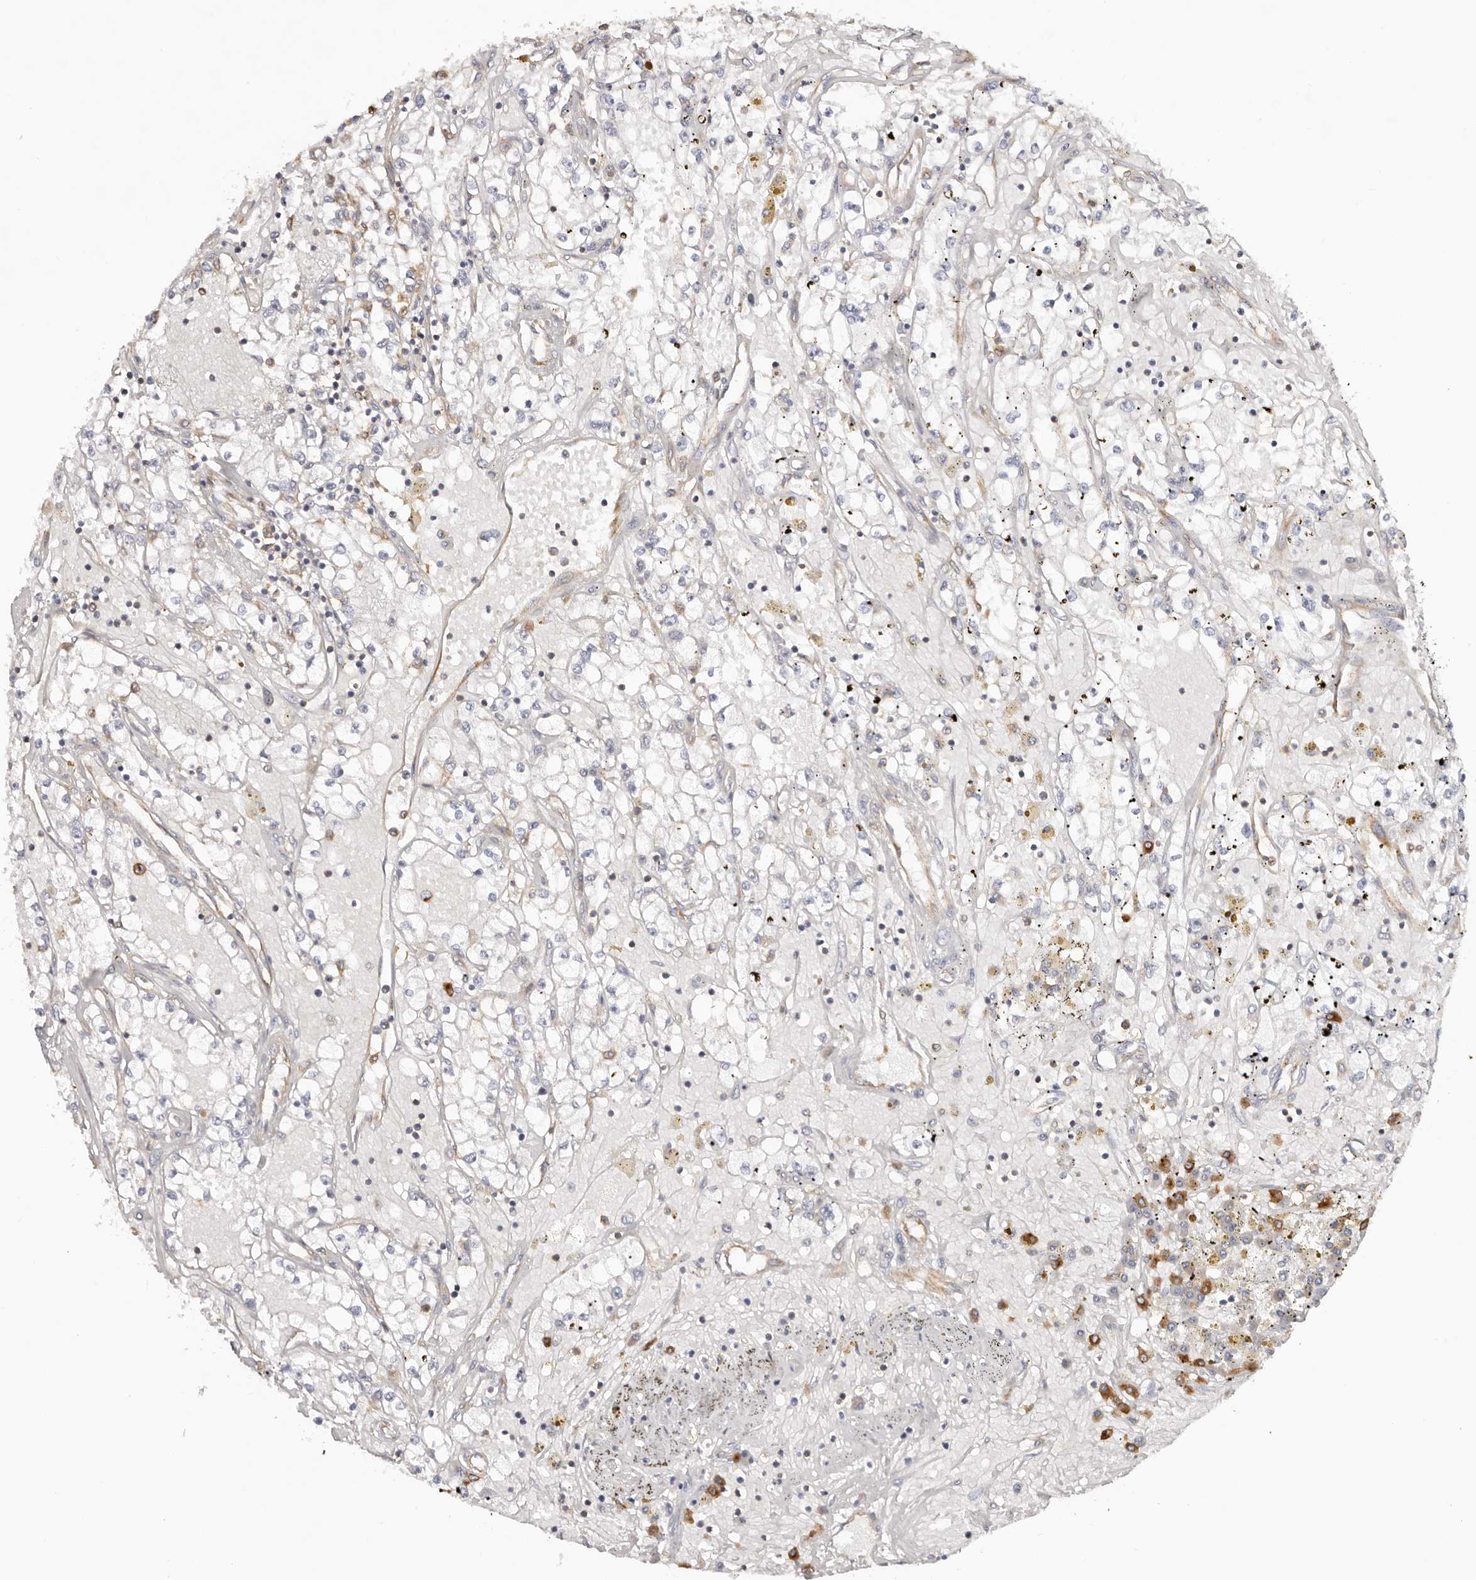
{"staining": {"intensity": "negative", "quantity": "none", "location": "none"}, "tissue": "renal cancer", "cell_type": "Tumor cells", "image_type": "cancer", "snomed": [{"axis": "morphology", "description": "Adenocarcinoma, NOS"}, {"axis": "topography", "description": "Kidney"}], "caption": "There is no significant expression in tumor cells of renal cancer.", "gene": "EPRS1", "patient": {"sex": "male", "age": 56}}